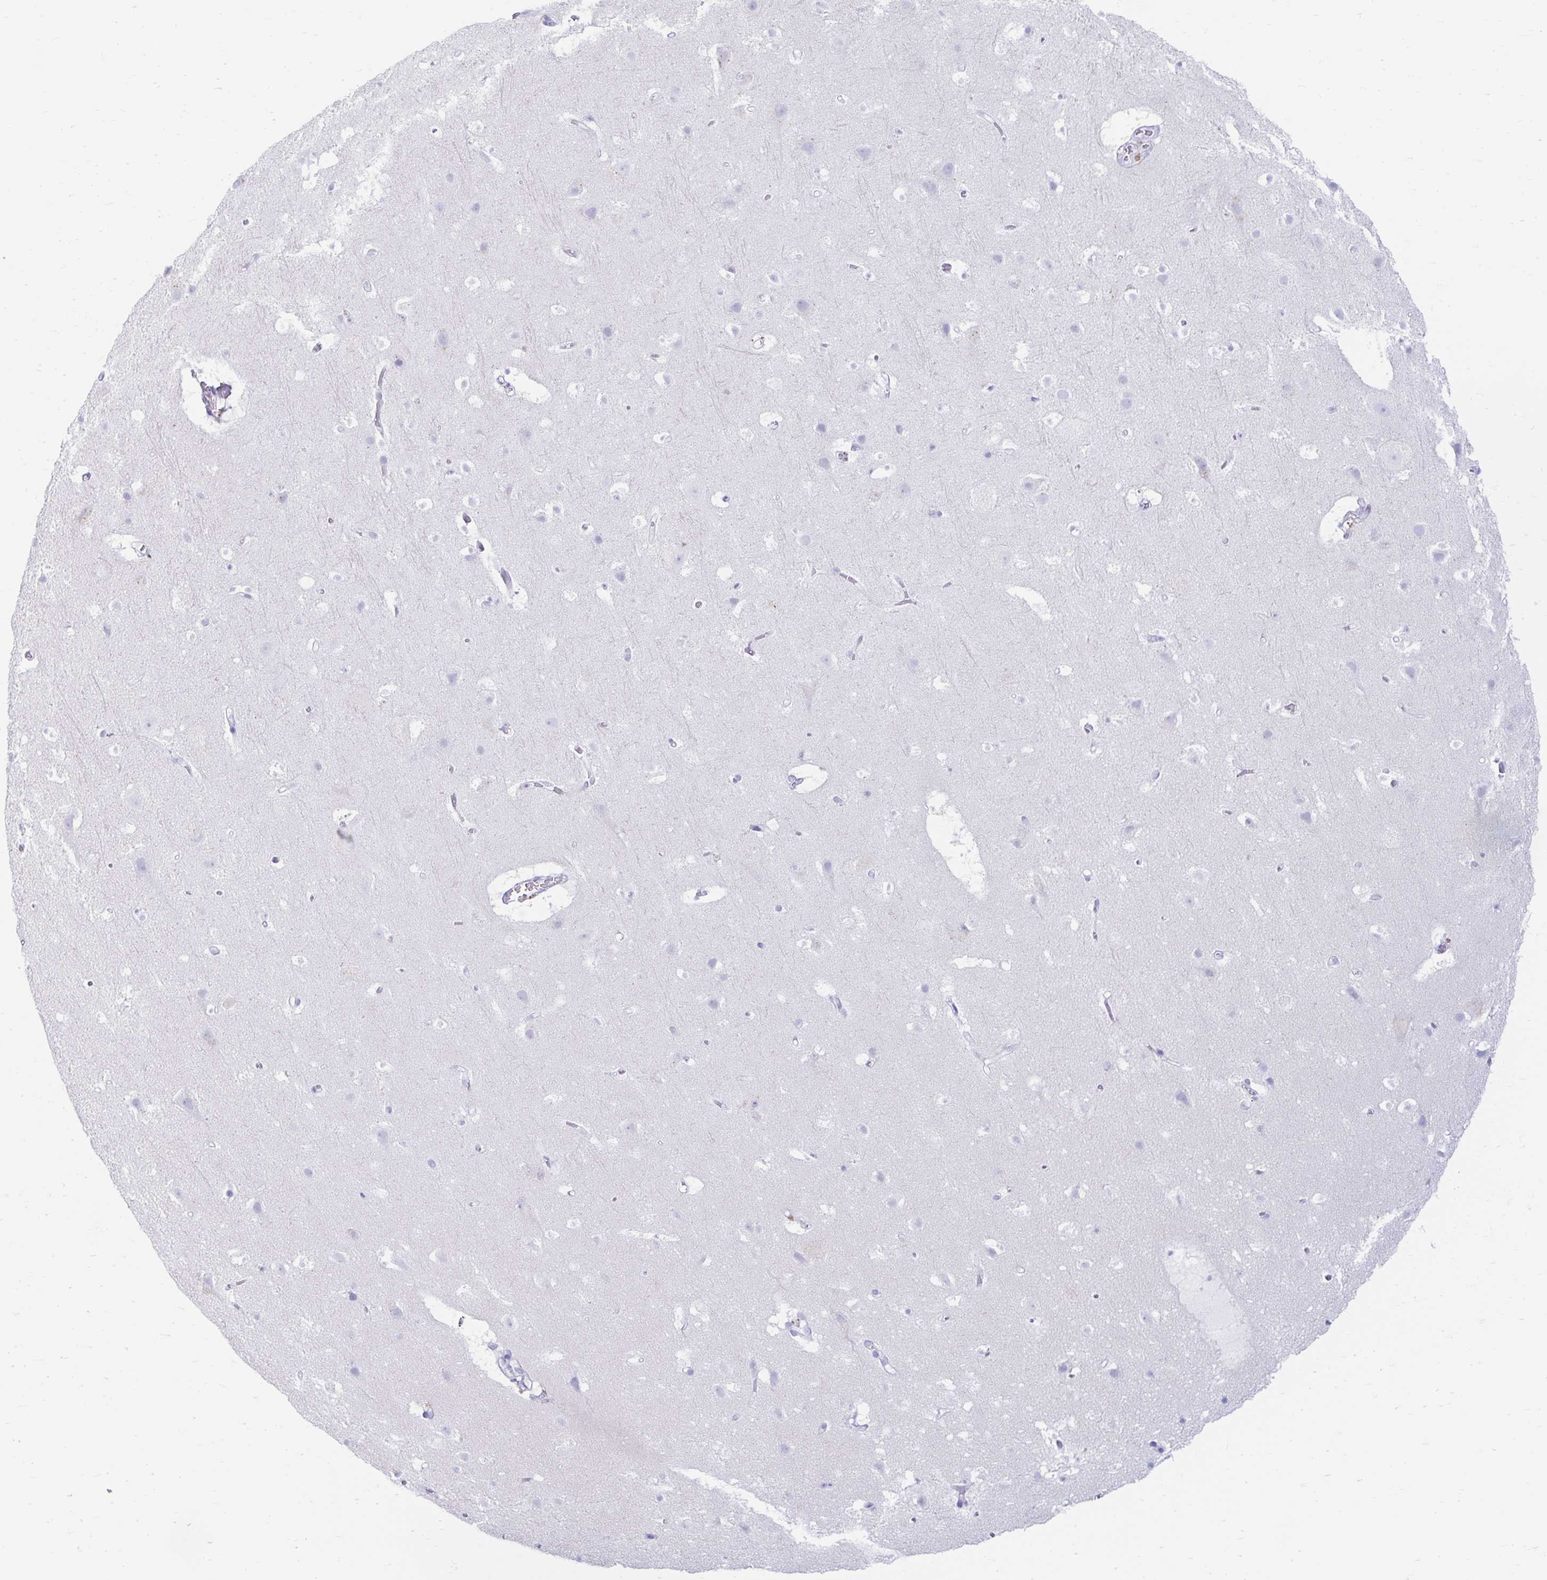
{"staining": {"intensity": "negative", "quantity": "none", "location": "none"}, "tissue": "cerebral cortex", "cell_type": "Endothelial cells", "image_type": "normal", "snomed": [{"axis": "morphology", "description": "Normal tissue, NOS"}, {"axis": "topography", "description": "Cerebral cortex"}], "caption": "Endothelial cells show no significant protein positivity in unremarkable cerebral cortex. (IHC, brightfield microscopy, high magnification).", "gene": "ERICH6", "patient": {"sex": "female", "age": 42}}